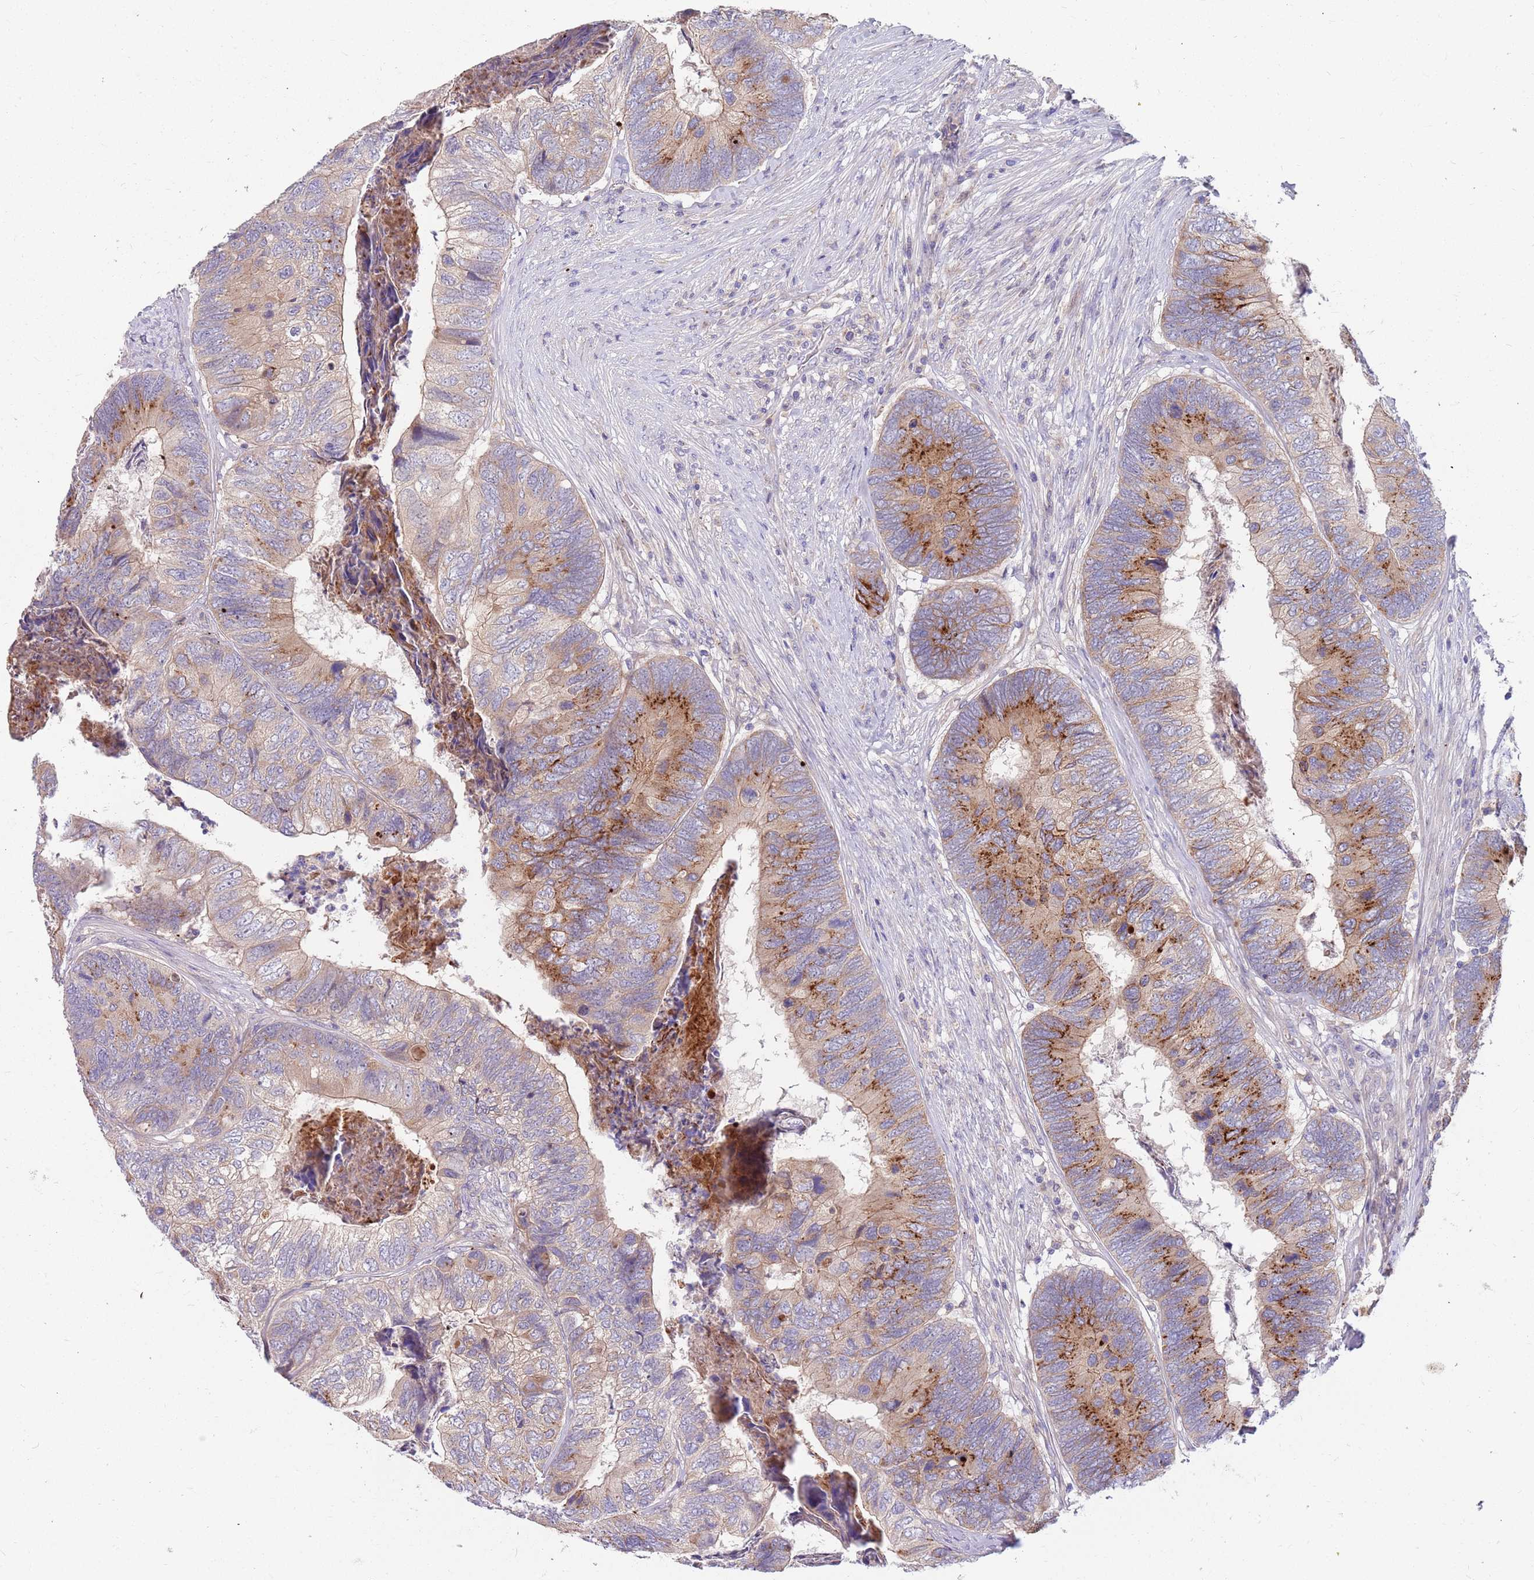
{"staining": {"intensity": "moderate", "quantity": ">75%", "location": "cytoplasmic/membranous"}, "tissue": "colorectal cancer", "cell_type": "Tumor cells", "image_type": "cancer", "snomed": [{"axis": "morphology", "description": "Adenocarcinoma, NOS"}, {"axis": "topography", "description": "Colon"}], "caption": "Human adenocarcinoma (colorectal) stained with a protein marker reveals moderate staining in tumor cells.", "gene": "BORCS5", "patient": {"sex": "female", "age": 67}}